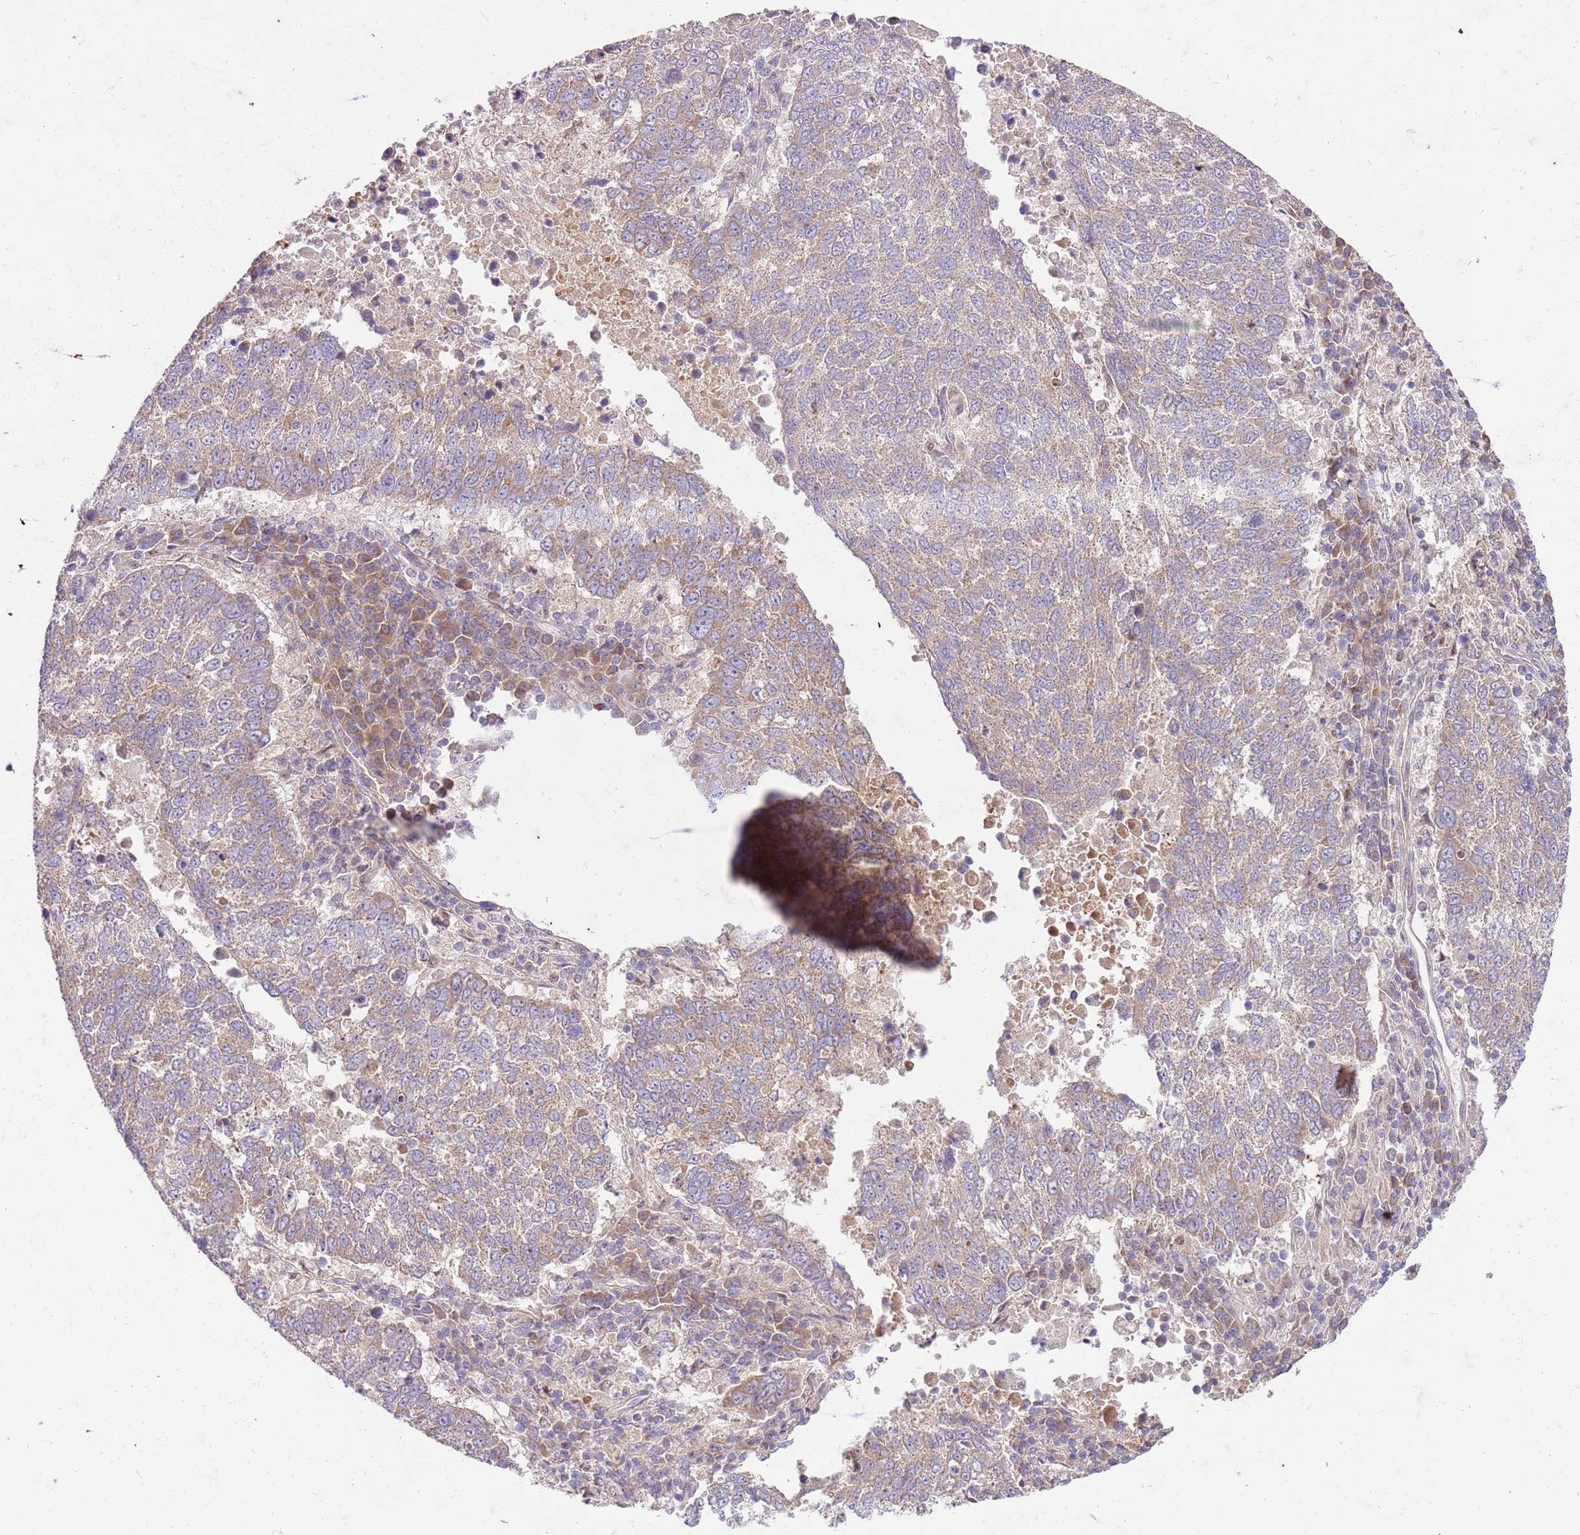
{"staining": {"intensity": "weak", "quantity": ">75%", "location": "cytoplasmic/membranous"}, "tissue": "lung cancer", "cell_type": "Tumor cells", "image_type": "cancer", "snomed": [{"axis": "morphology", "description": "Squamous cell carcinoma, NOS"}, {"axis": "topography", "description": "Lung"}], "caption": "A micrograph showing weak cytoplasmic/membranous positivity in approximately >75% of tumor cells in lung squamous cell carcinoma, as visualized by brown immunohistochemical staining.", "gene": "OSBP", "patient": {"sex": "male", "age": 73}}